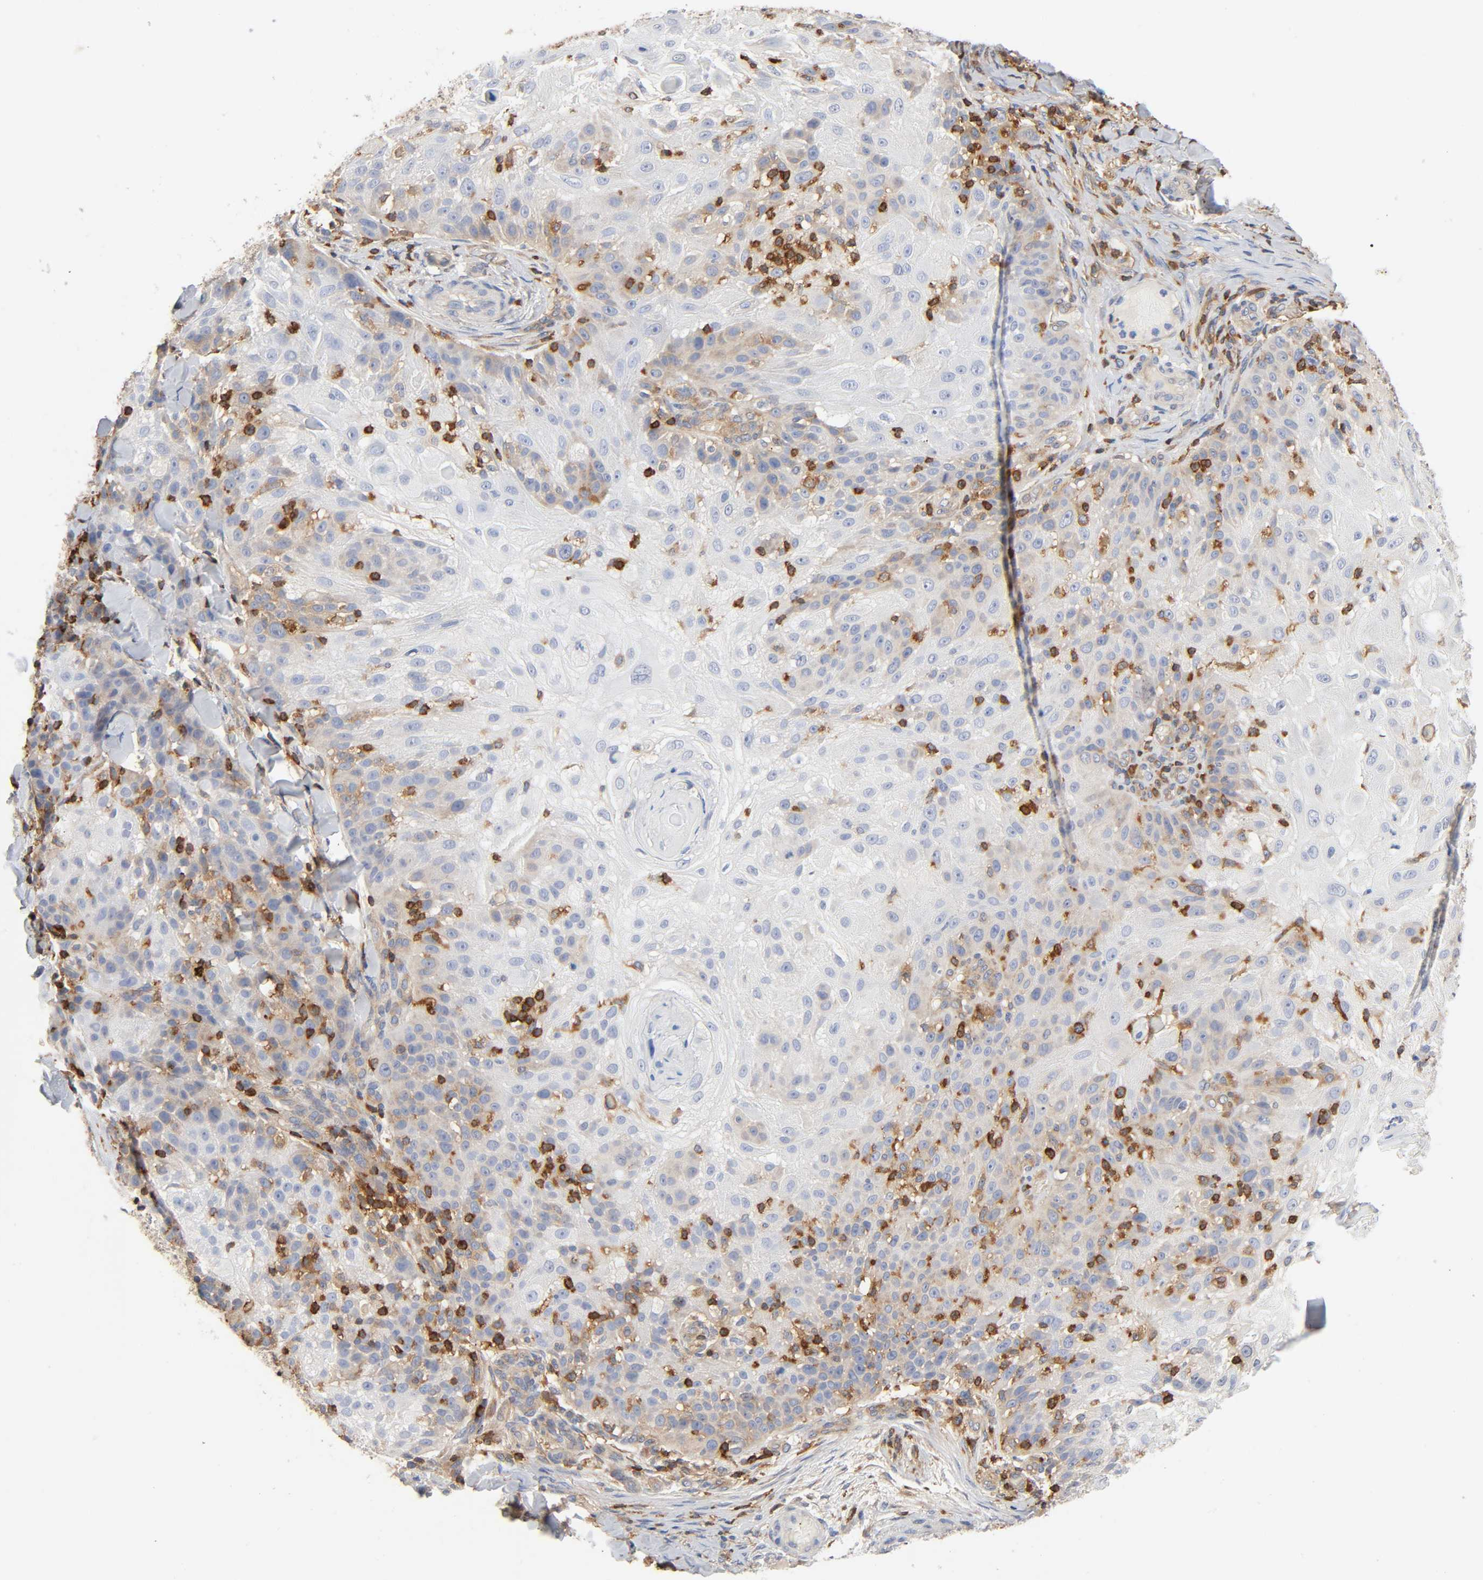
{"staining": {"intensity": "moderate", "quantity": "25%-75%", "location": "cytoplasmic/membranous"}, "tissue": "skin cancer", "cell_type": "Tumor cells", "image_type": "cancer", "snomed": [{"axis": "morphology", "description": "Normal tissue, NOS"}, {"axis": "morphology", "description": "Squamous cell carcinoma, NOS"}, {"axis": "topography", "description": "Skin"}], "caption": "This image displays immunohistochemistry staining of human skin cancer, with medium moderate cytoplasmic/membranous staining in approximately 25%-75% of tumor cells.", "gene": "BIN1", "patient": {"sex": "female", "age": 83}}